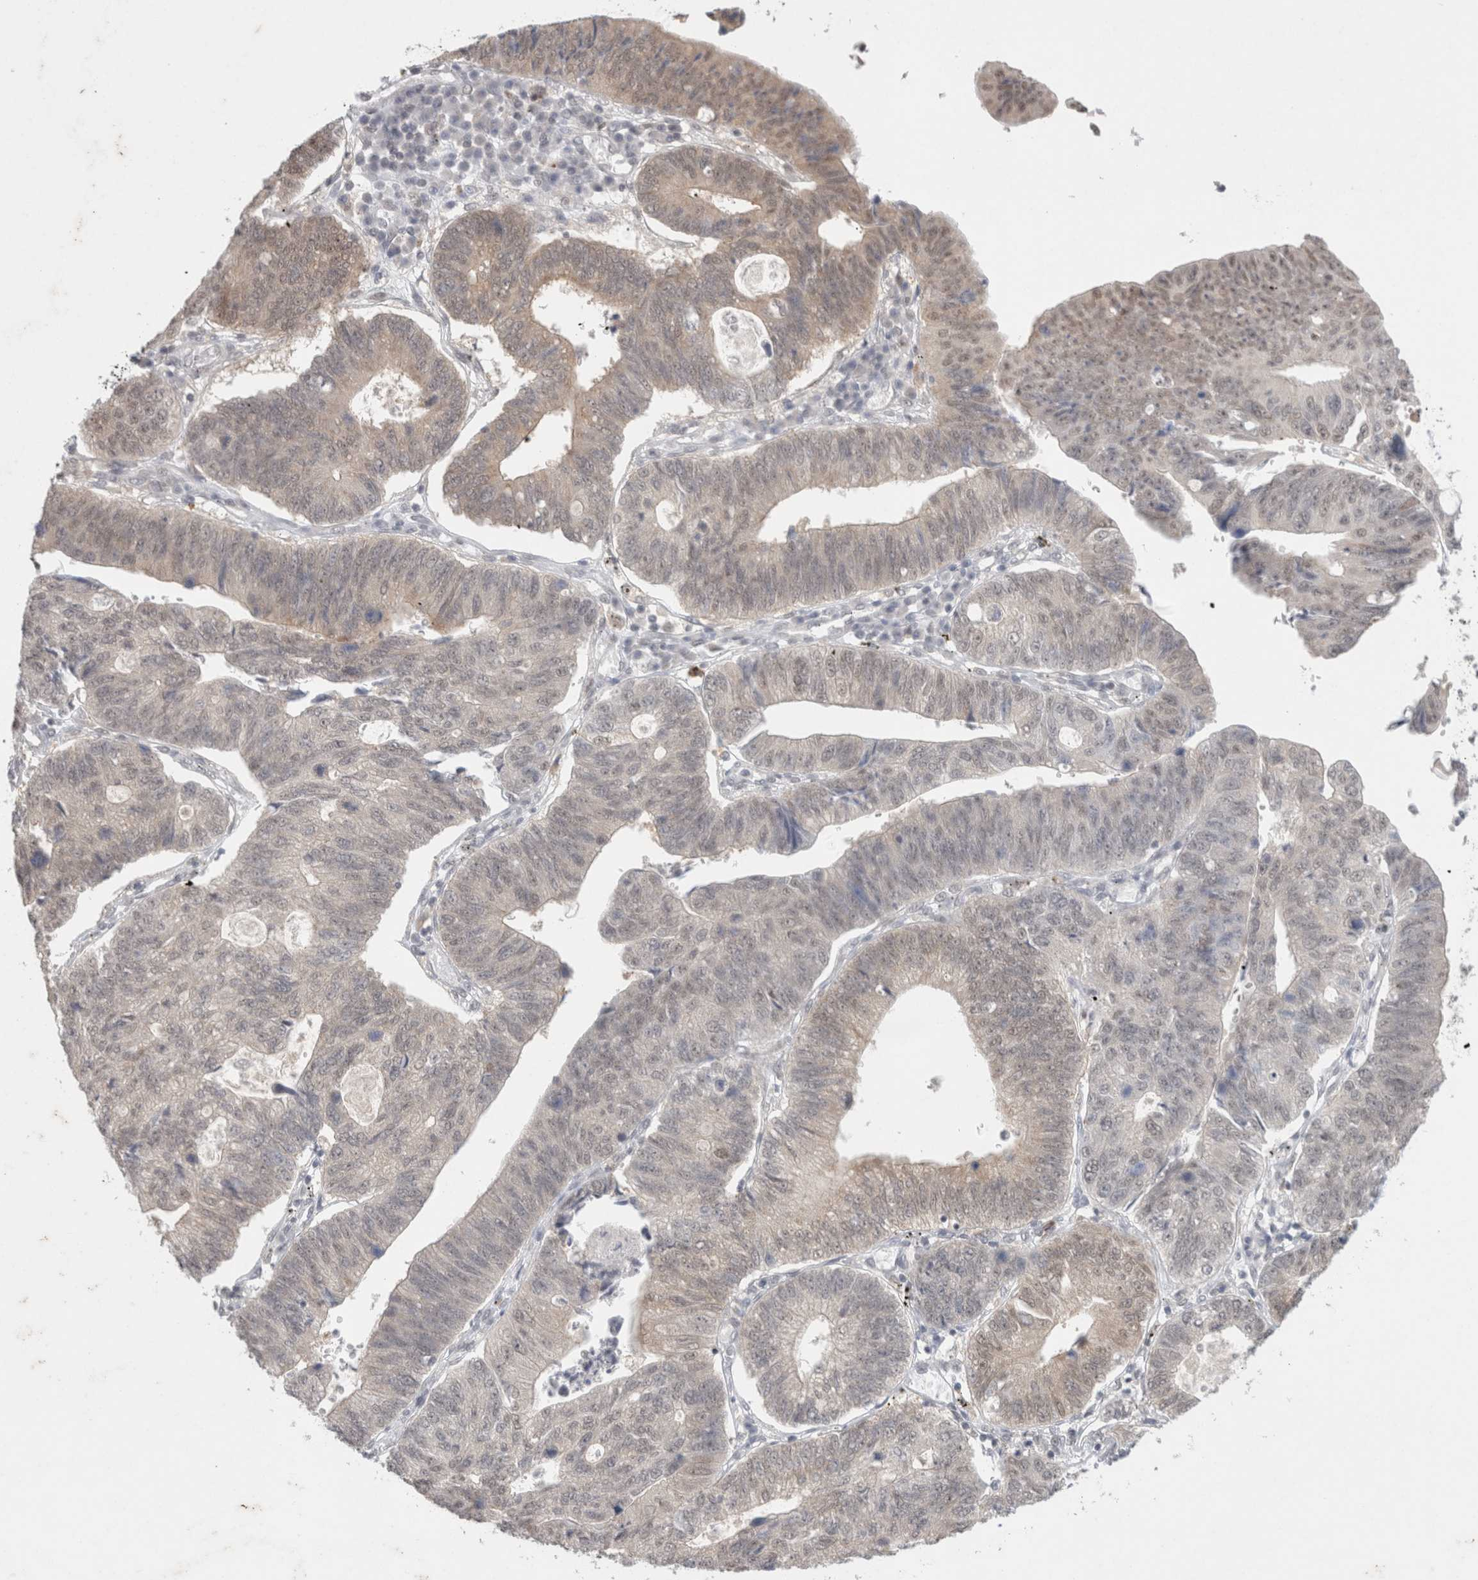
{"staining": {"intensity": "moderate", "quantity": "<25%", "location": "nuclear"}, "tissue": "stomach cancer", "cell_type": "Tumor cells", "image_type": "cancer", "snomed": [{"axis": "morphology", "description": "Adenocarcinoma, NOS"}, {"axis": "topography", "description": "Stomach"}], "caption": "Adenocarcinoma (stomach) tissue shows moderate nuclear staining in about <25% of tumor cells", "gene": "FBXO42", "patient": {"sex": "male", "age": 59}}